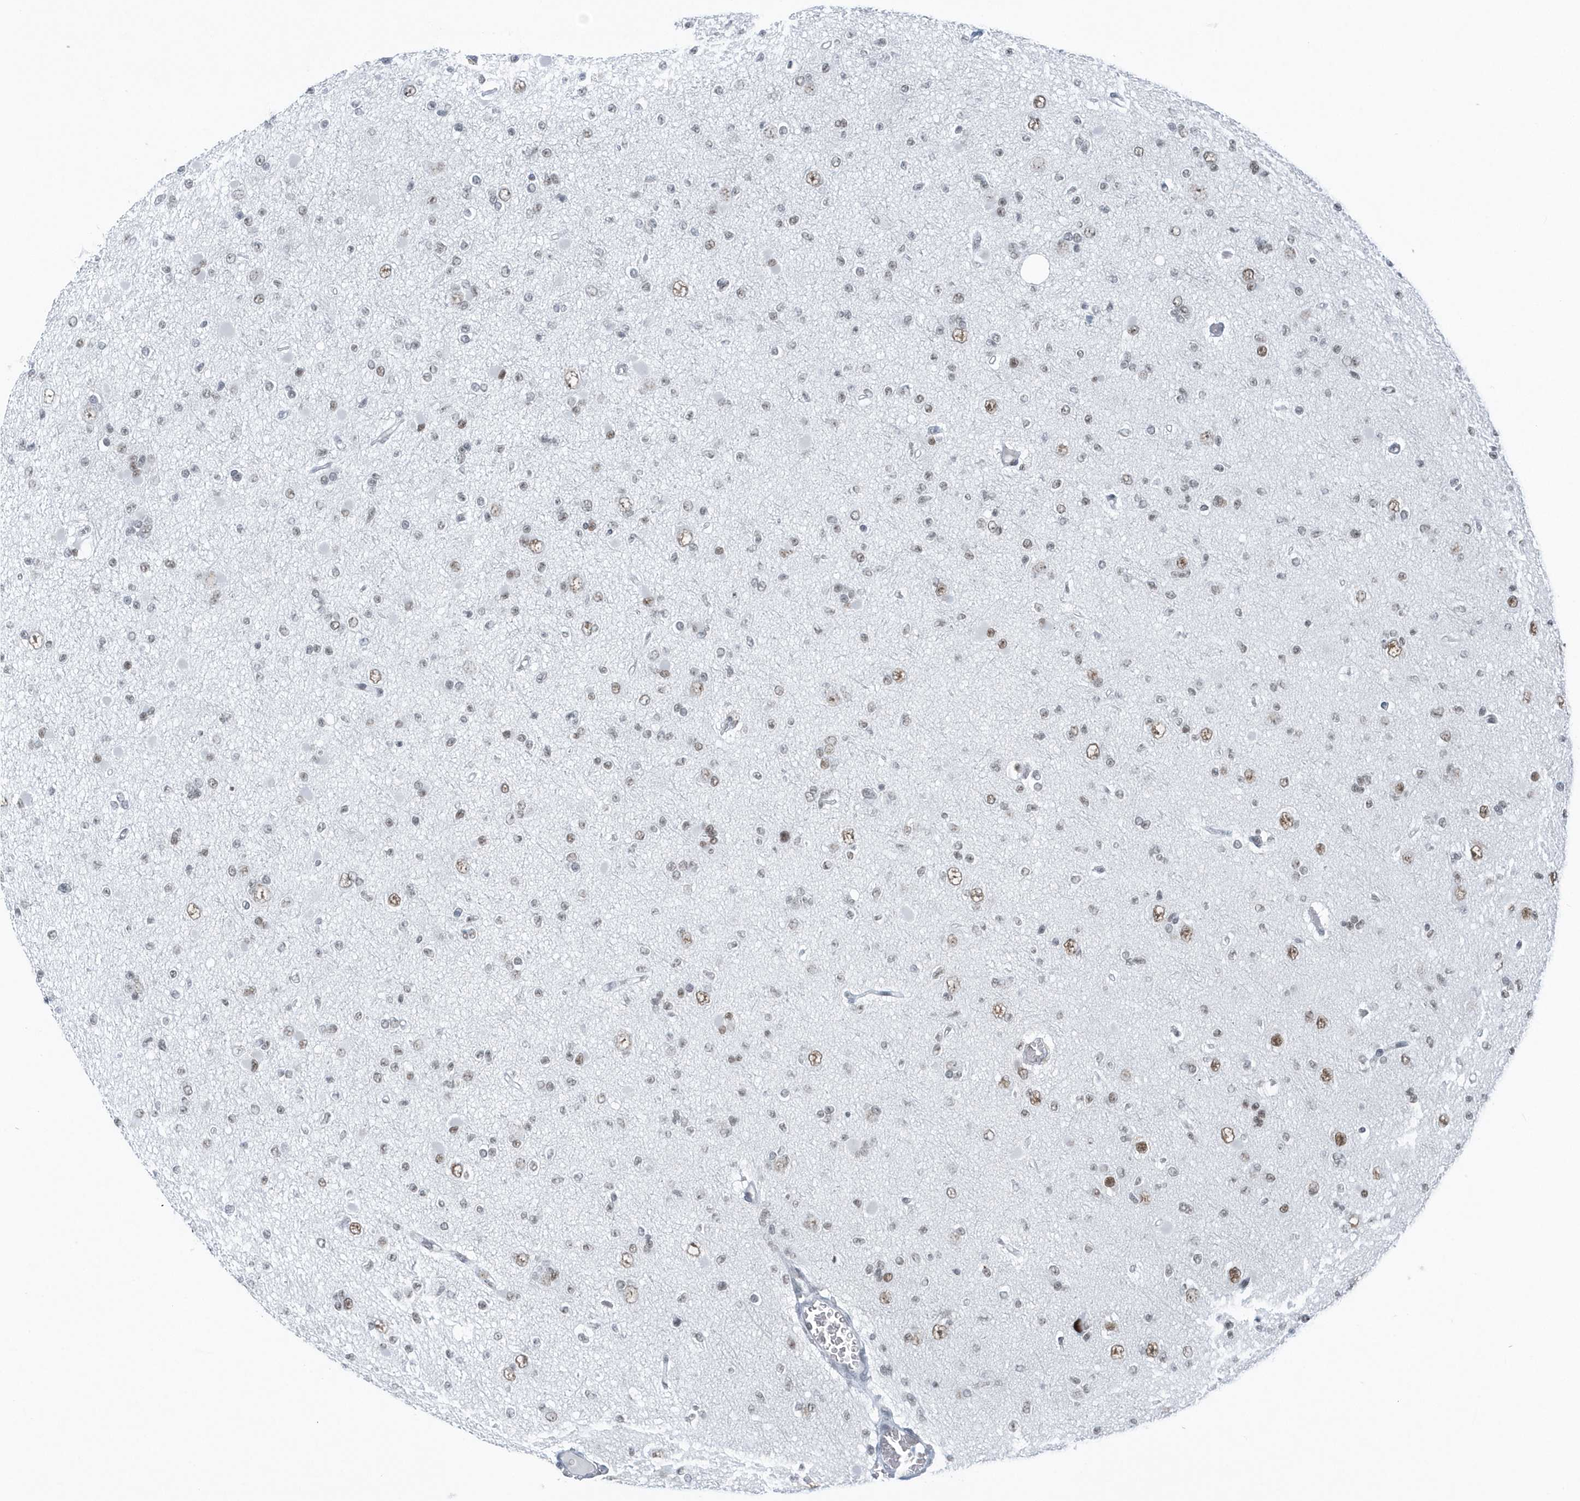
{"staining": {"intensity": "weak", "quantity": "<25%", "location": "nuclear"}, "tissue": "glioma", "cell_type": "Tumor cells", "image_type": "cancer", "snomed": [{"axis": "morphology", "description": "Glioma, malignant, Low grade"}, {"axis": "topography", "description": "Brain"}], "caption": "The IHC histopathology image has no significant staining in tumor cells of low-grade glioma (malignant) tissue. (Immunohistochemistry (ihc), brightfield microscopy, high magnification).", "gene": "FIP1L1", "patient": {"sex": "female", "age": 22}}